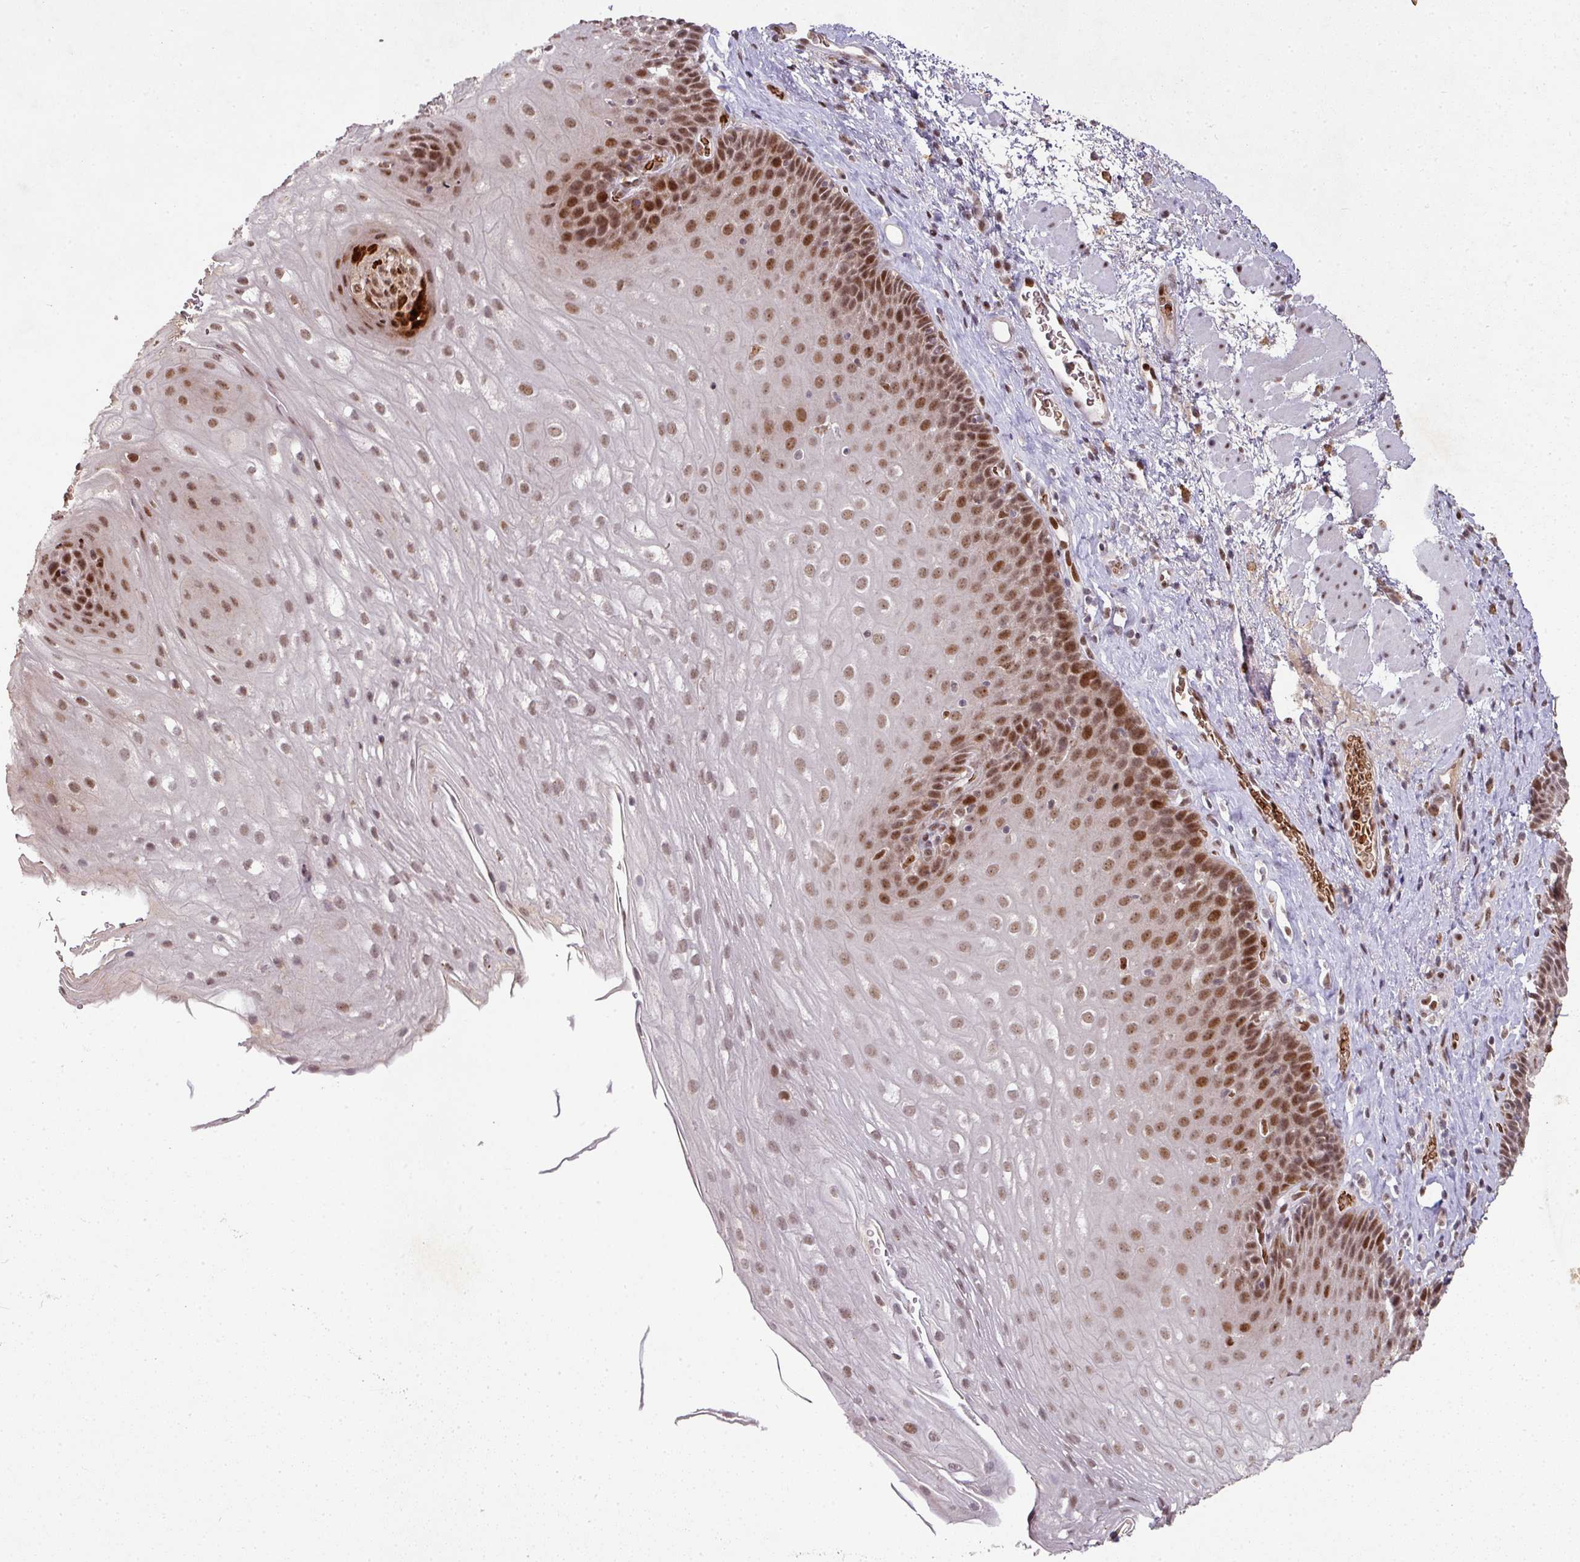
{"staining": {"intensity": "moderate", "quantity": ">75%", "location": "nuclear"}, "tissue": "esophagus", "cell_type": "Squamous epithelial cells", "image_type": "normal", "snomed": [{"axis": "morphology", "description": "Normal tissue, NOS"}, {"axis": "topography", "description": "Esophagus"}], "caption": "Protein staining displays moderate nuclear expression in about >75% of squamous epithelial cells in benign esophagus.", "gene": "NEIL1", "patient": {"sex": "female", "age": 66}}